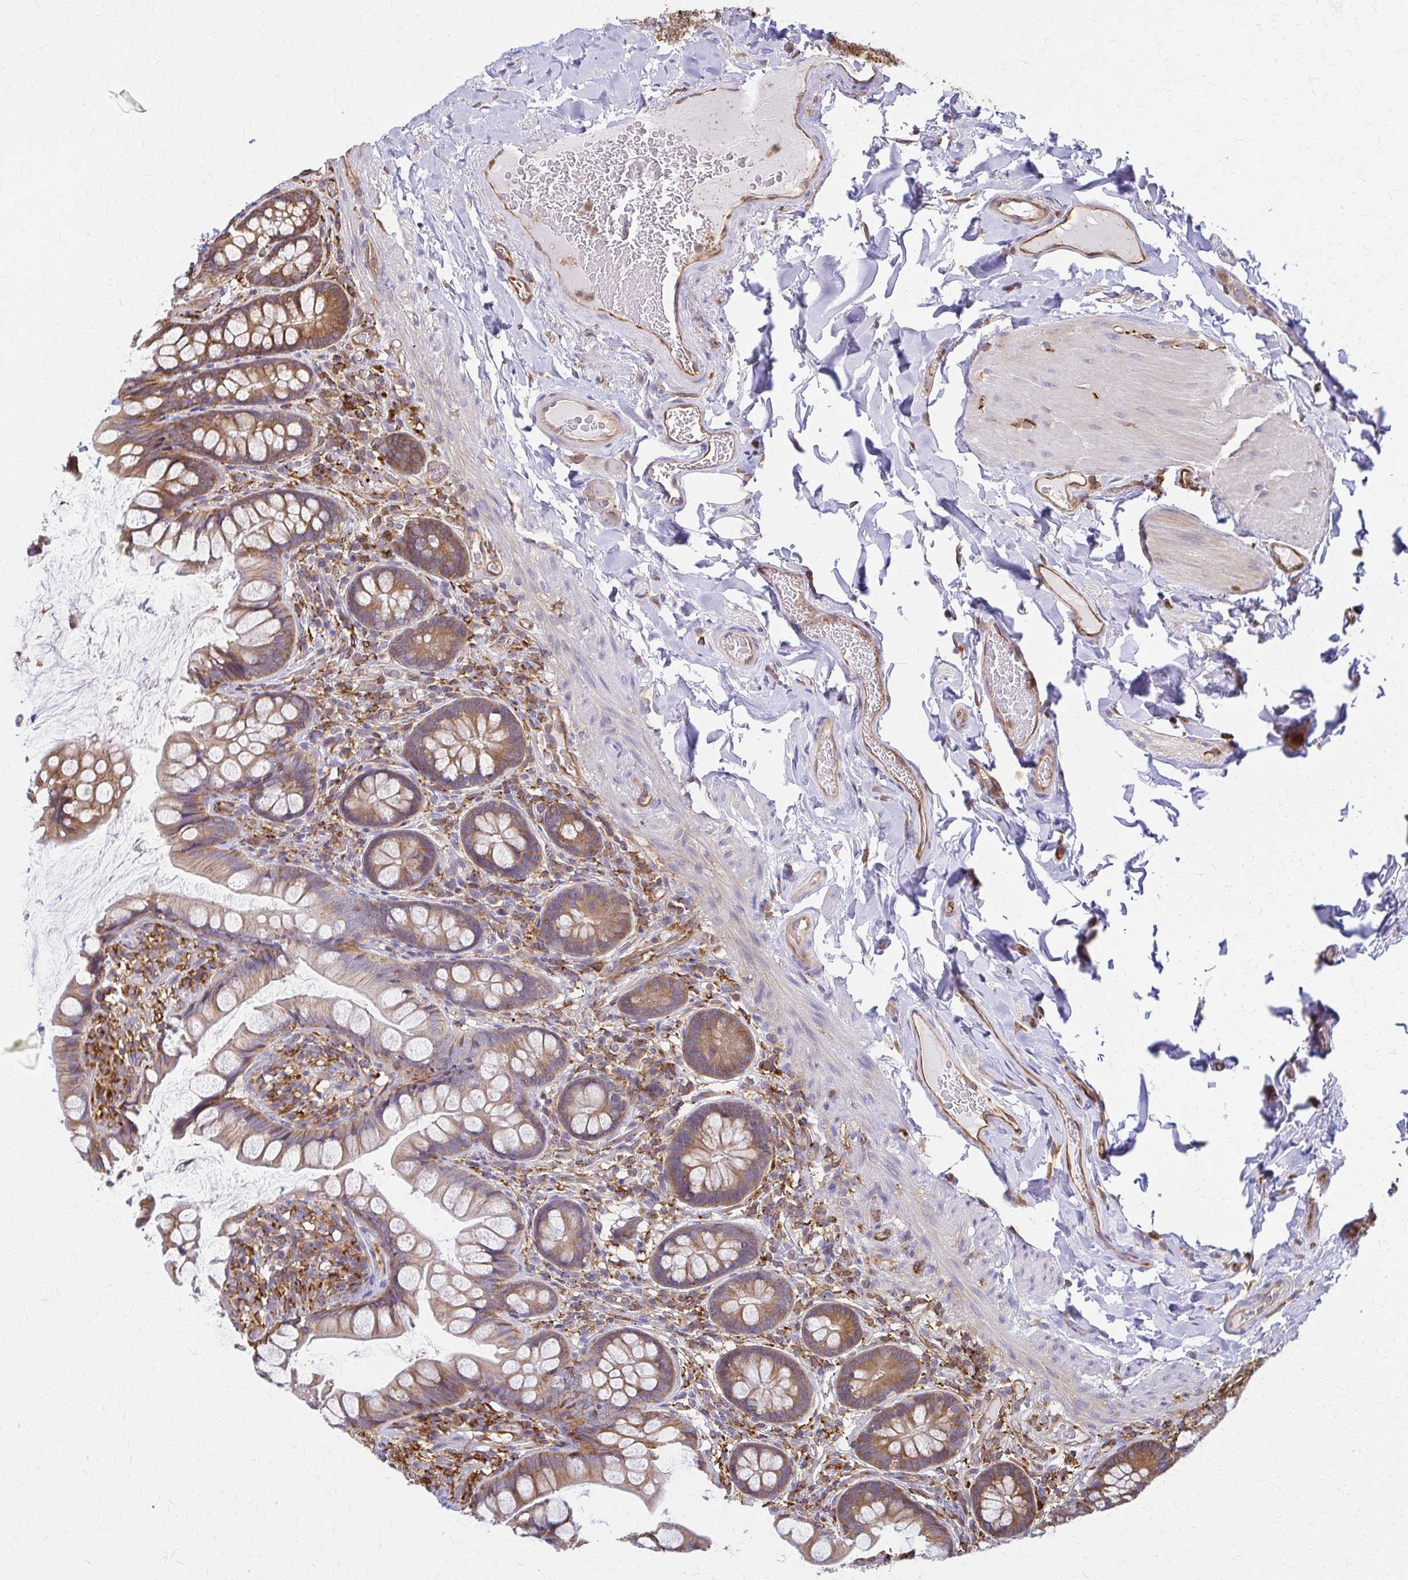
{"staining": {"intensity": "moderate", "quantity": ">75%", "location": "cytoplasmic/membranous"}, "tissue": "small intestine", "cell_type": "Glandular cells", "image_type": "normal", "snomed": [{"axis": "morphology", "description": "Normal tissue, NOS"}, {"axis": "topography", "description": "Small intestine"}], "caption": "IHC (DAB) staining of normal human small intestine shows moderate cytoplasmic/membranous protein positivity in about >75% of glandular cells.", "gene": "WASF2", "patient": {"sex": "male", "age": 70}}